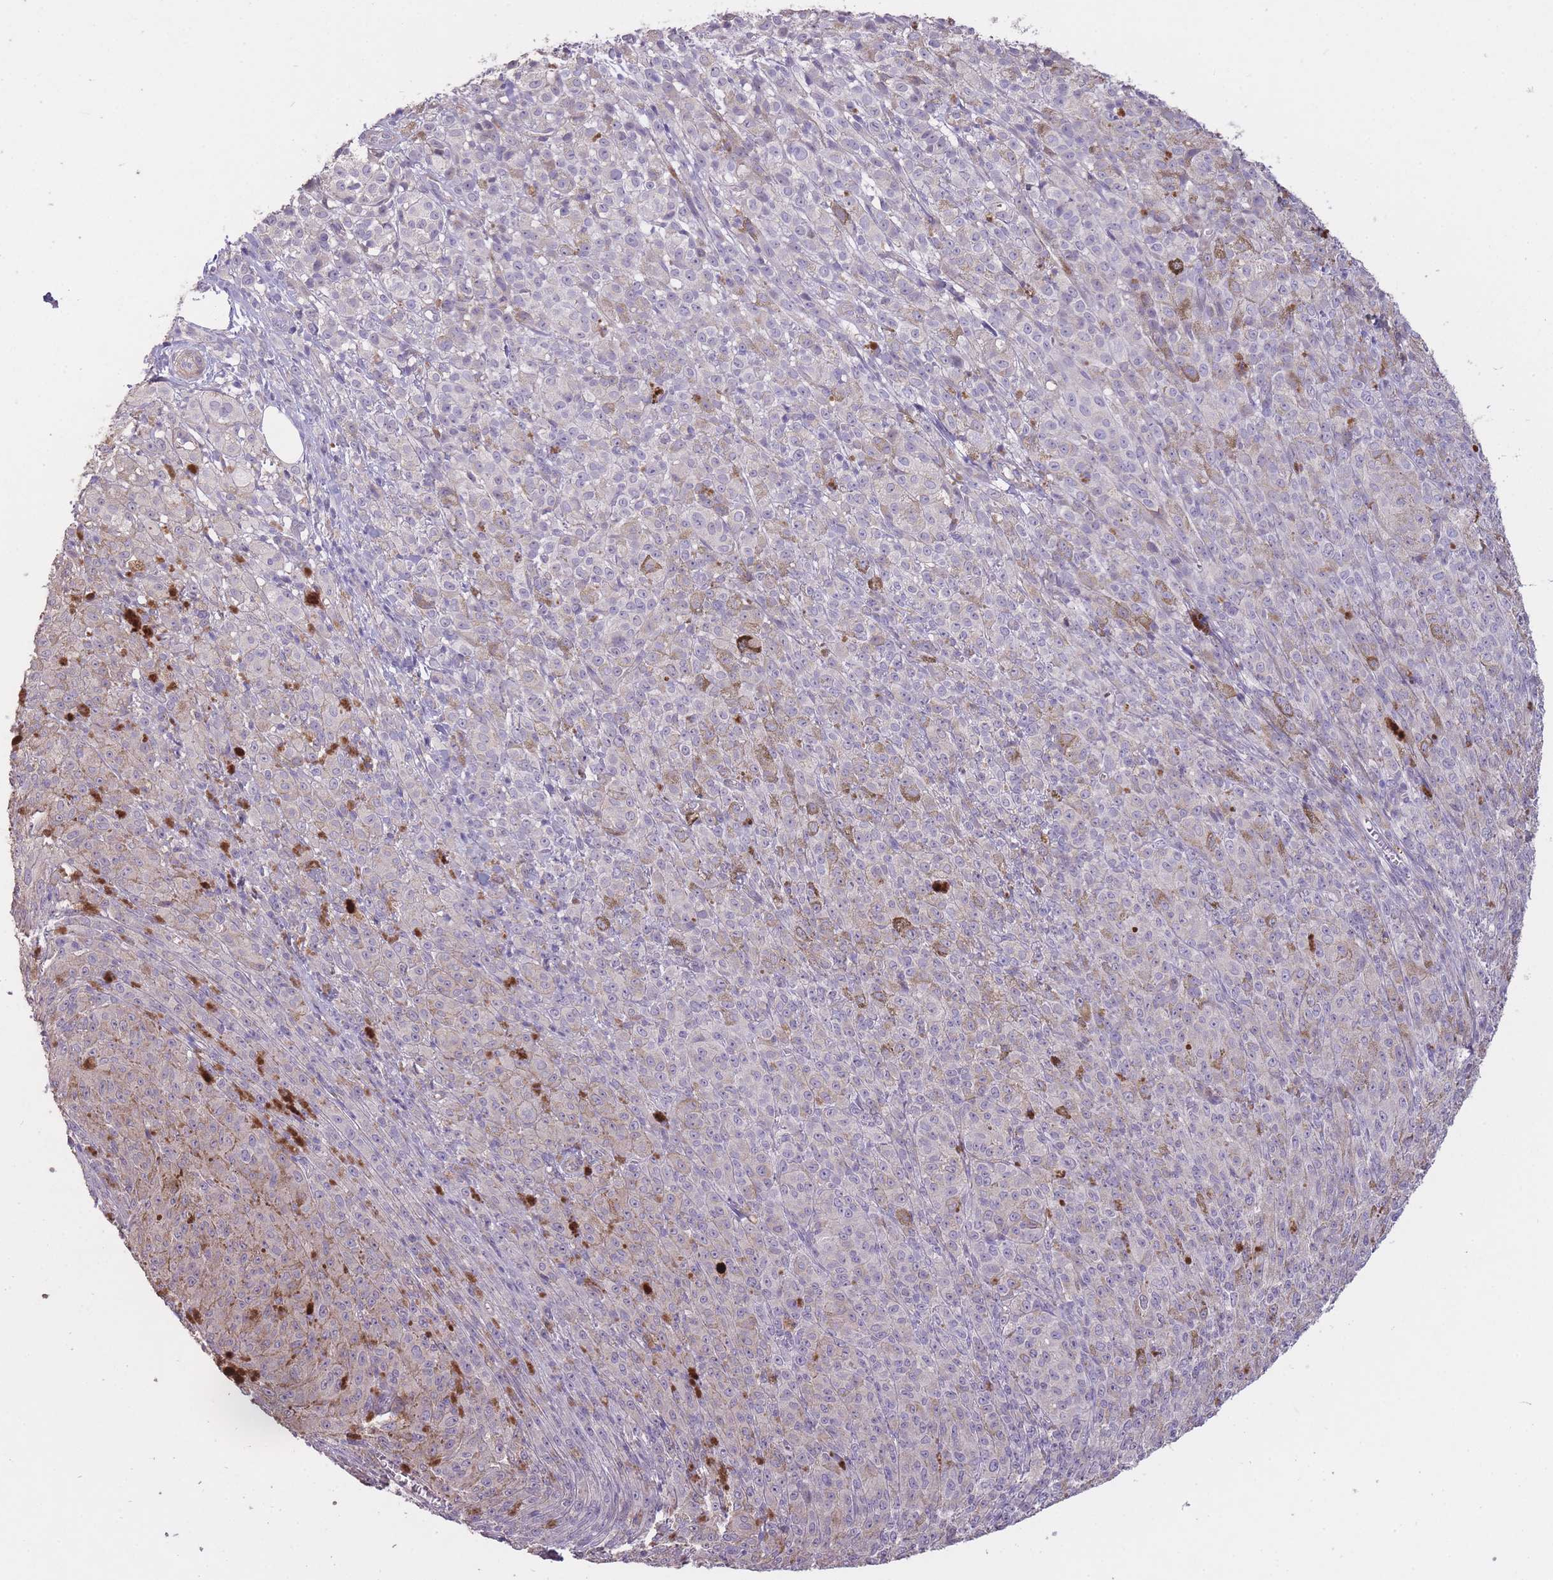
{"staining": {"intensity": "negative", "quantity": "none", "location": "none"}, "tissue": "melanoma", "cell_type": "Tumor cells", "image_type": "cancer", "snomed": [{"axis": "morphology", "description": "Malignant melanoma, NOS"}, {"axis": "topography", "description": "Skin"}], "caption": "Immunohistochemical staining of melanoma reveals no significant staining in tumor cells.", "gene": "RSPH10B", "patient": {"sex": "female", "age": 52}}